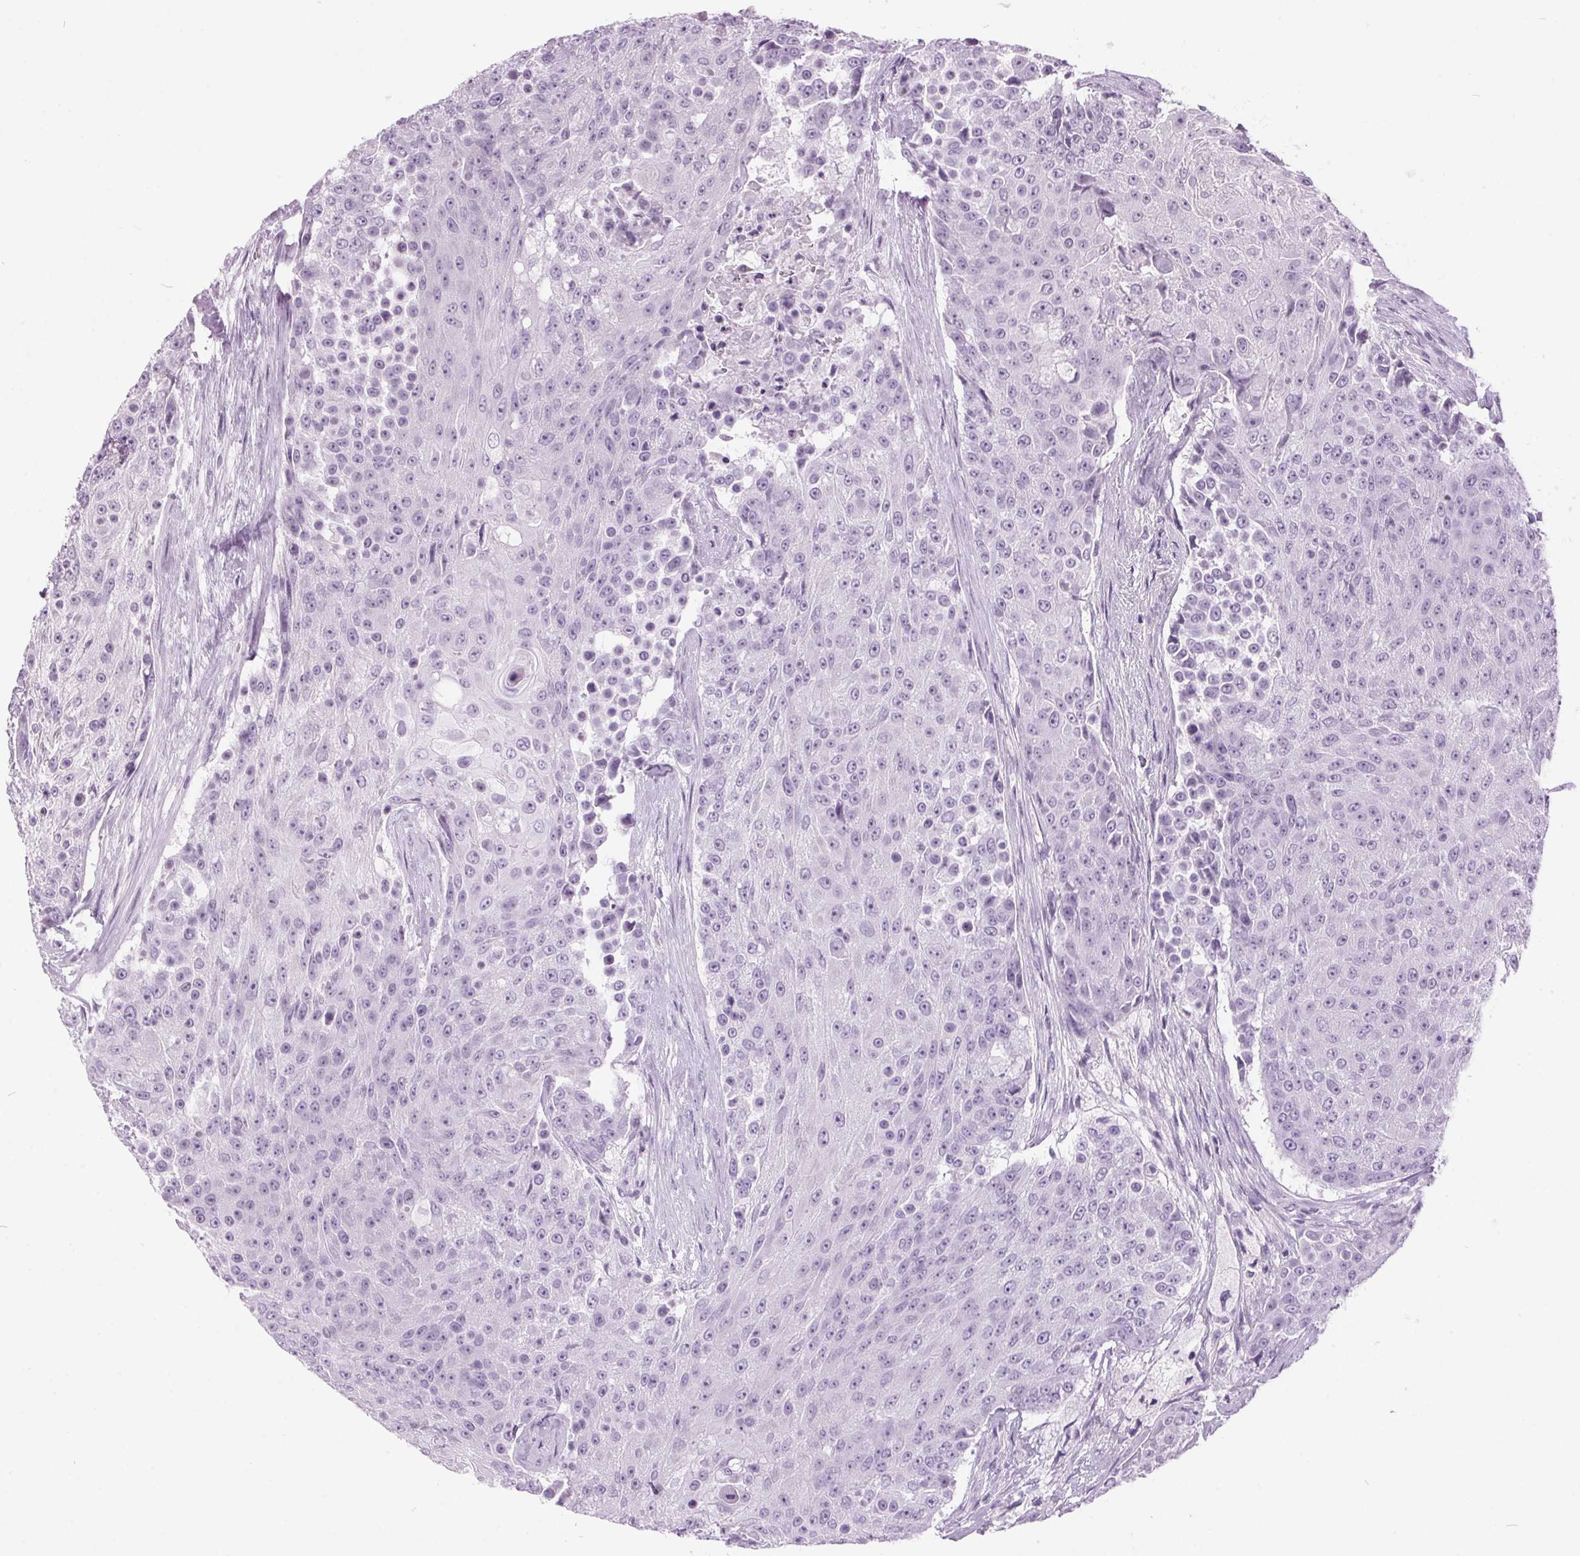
{"staining": {"intensity": "negative", "quantity": "none", "location": "none"}, "tissue": "urothelial cancer", "cell_type": "Tumor cells", "image_type": "cancer", "snomed": [{"axis": "morphology", "description": "Urothelial carcinoma, High grade"}, {"axis": "topography", "description": "Urinary bladder"}], "caption": "This is a image of immunohistochemistry staining of urothelial cancer, which shows no positivity in tumor cells. (DAB (3,3'-diaminobenzidine) immunohistochemistry (IHC) with hematoxylin counter stain).", "gene": "ODAD2", "patient": {"sex": "female", "age": 63}}